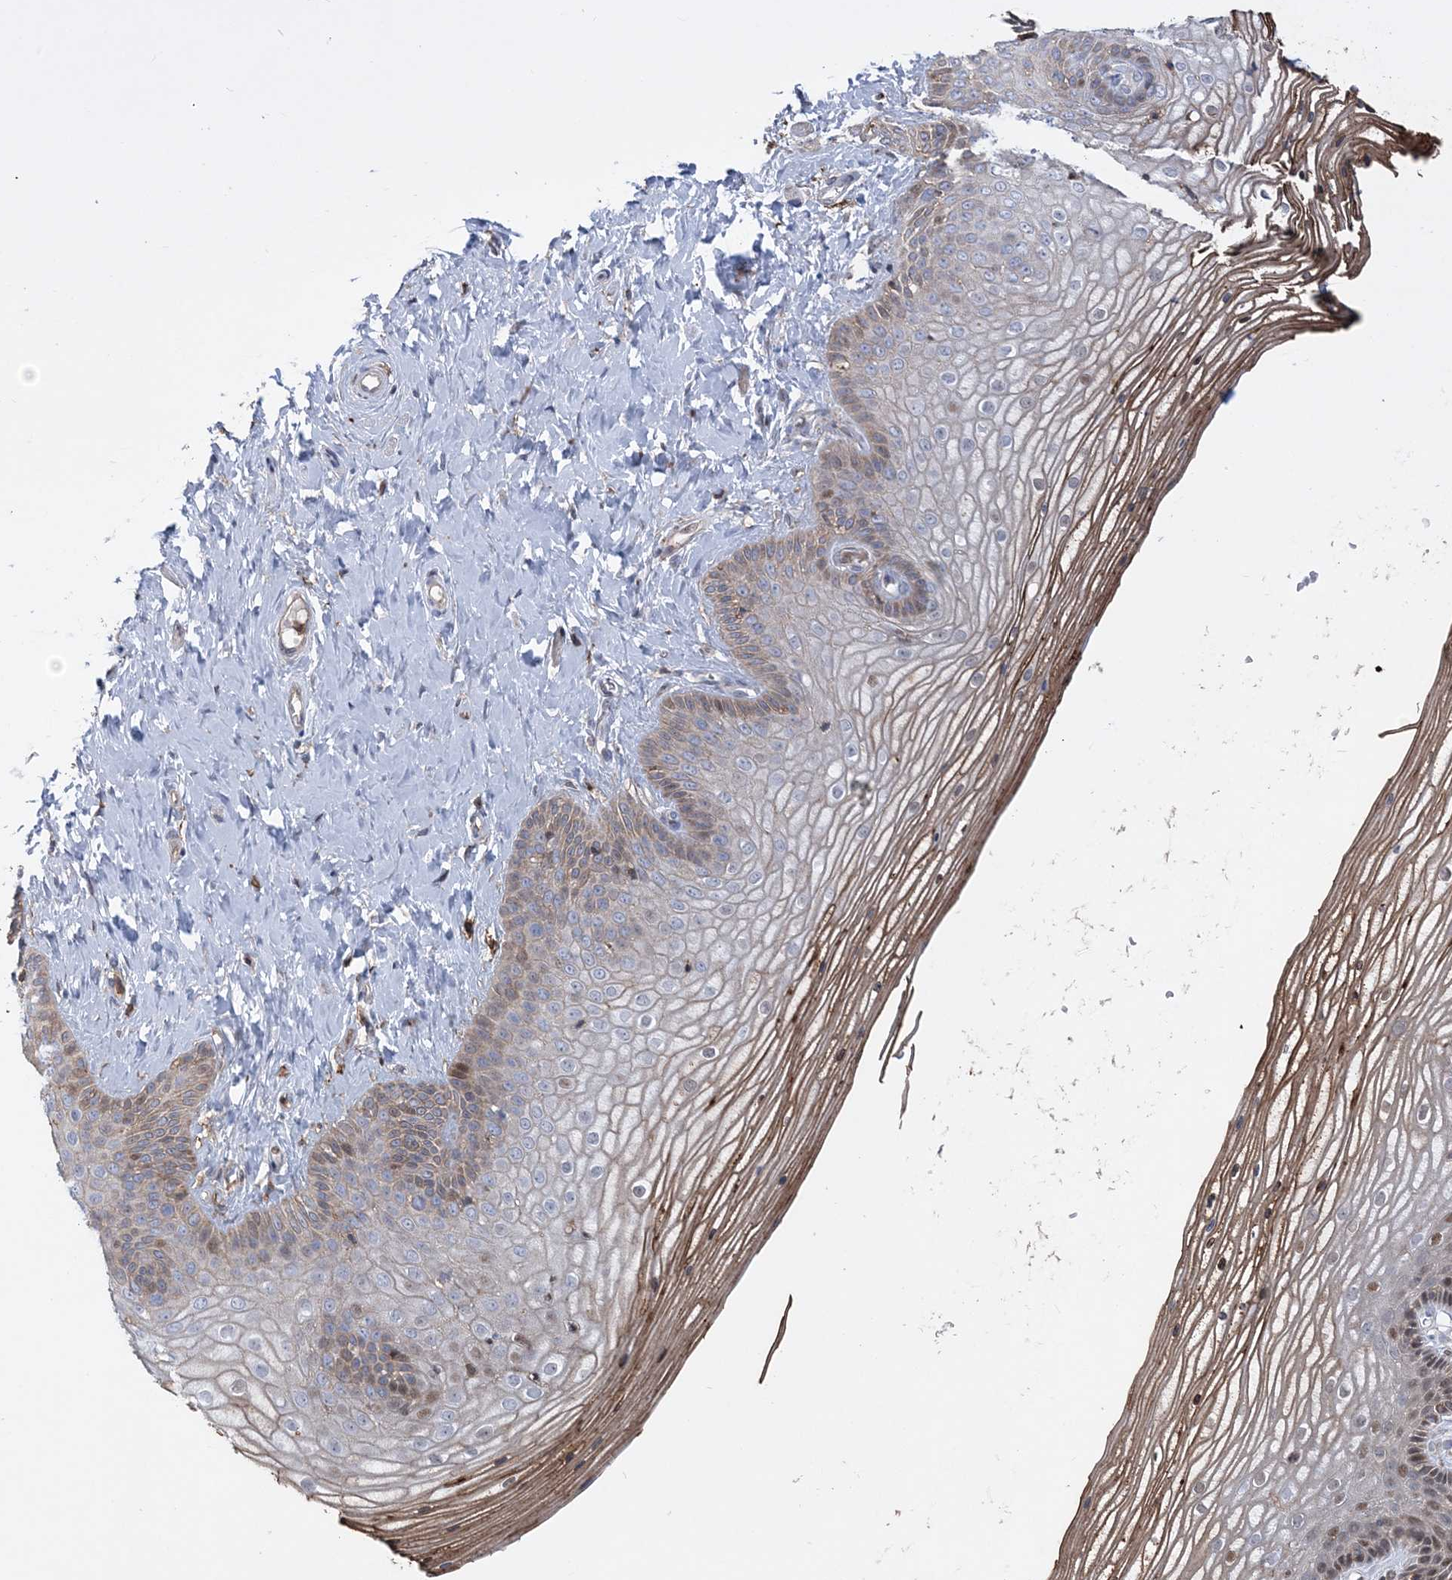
{"staining": {"intensity": "moderate", "quantity": "25%-75%", "location": "cytoplasmic/membranous,nuclear"}, "tissue": "vagina", "cell_type": "Squamous epithelial cells", "image_type": "normal", "snomed": [{"axis": "morphology", "description": "Normal tissue, NOS"}, {"axis": "topography", "description": "Vagina"}, {"axis": "topography", "description": "Cervix"}], "caption": "Moderate cytoplasmic/membranous,nuclear staining for a protein is seen in about 25%-75% of squamous epithelial cells of benign vagina using IHC.", "gene": "RNPEPL1", "patient": {"sex": "female", "age": 40}}